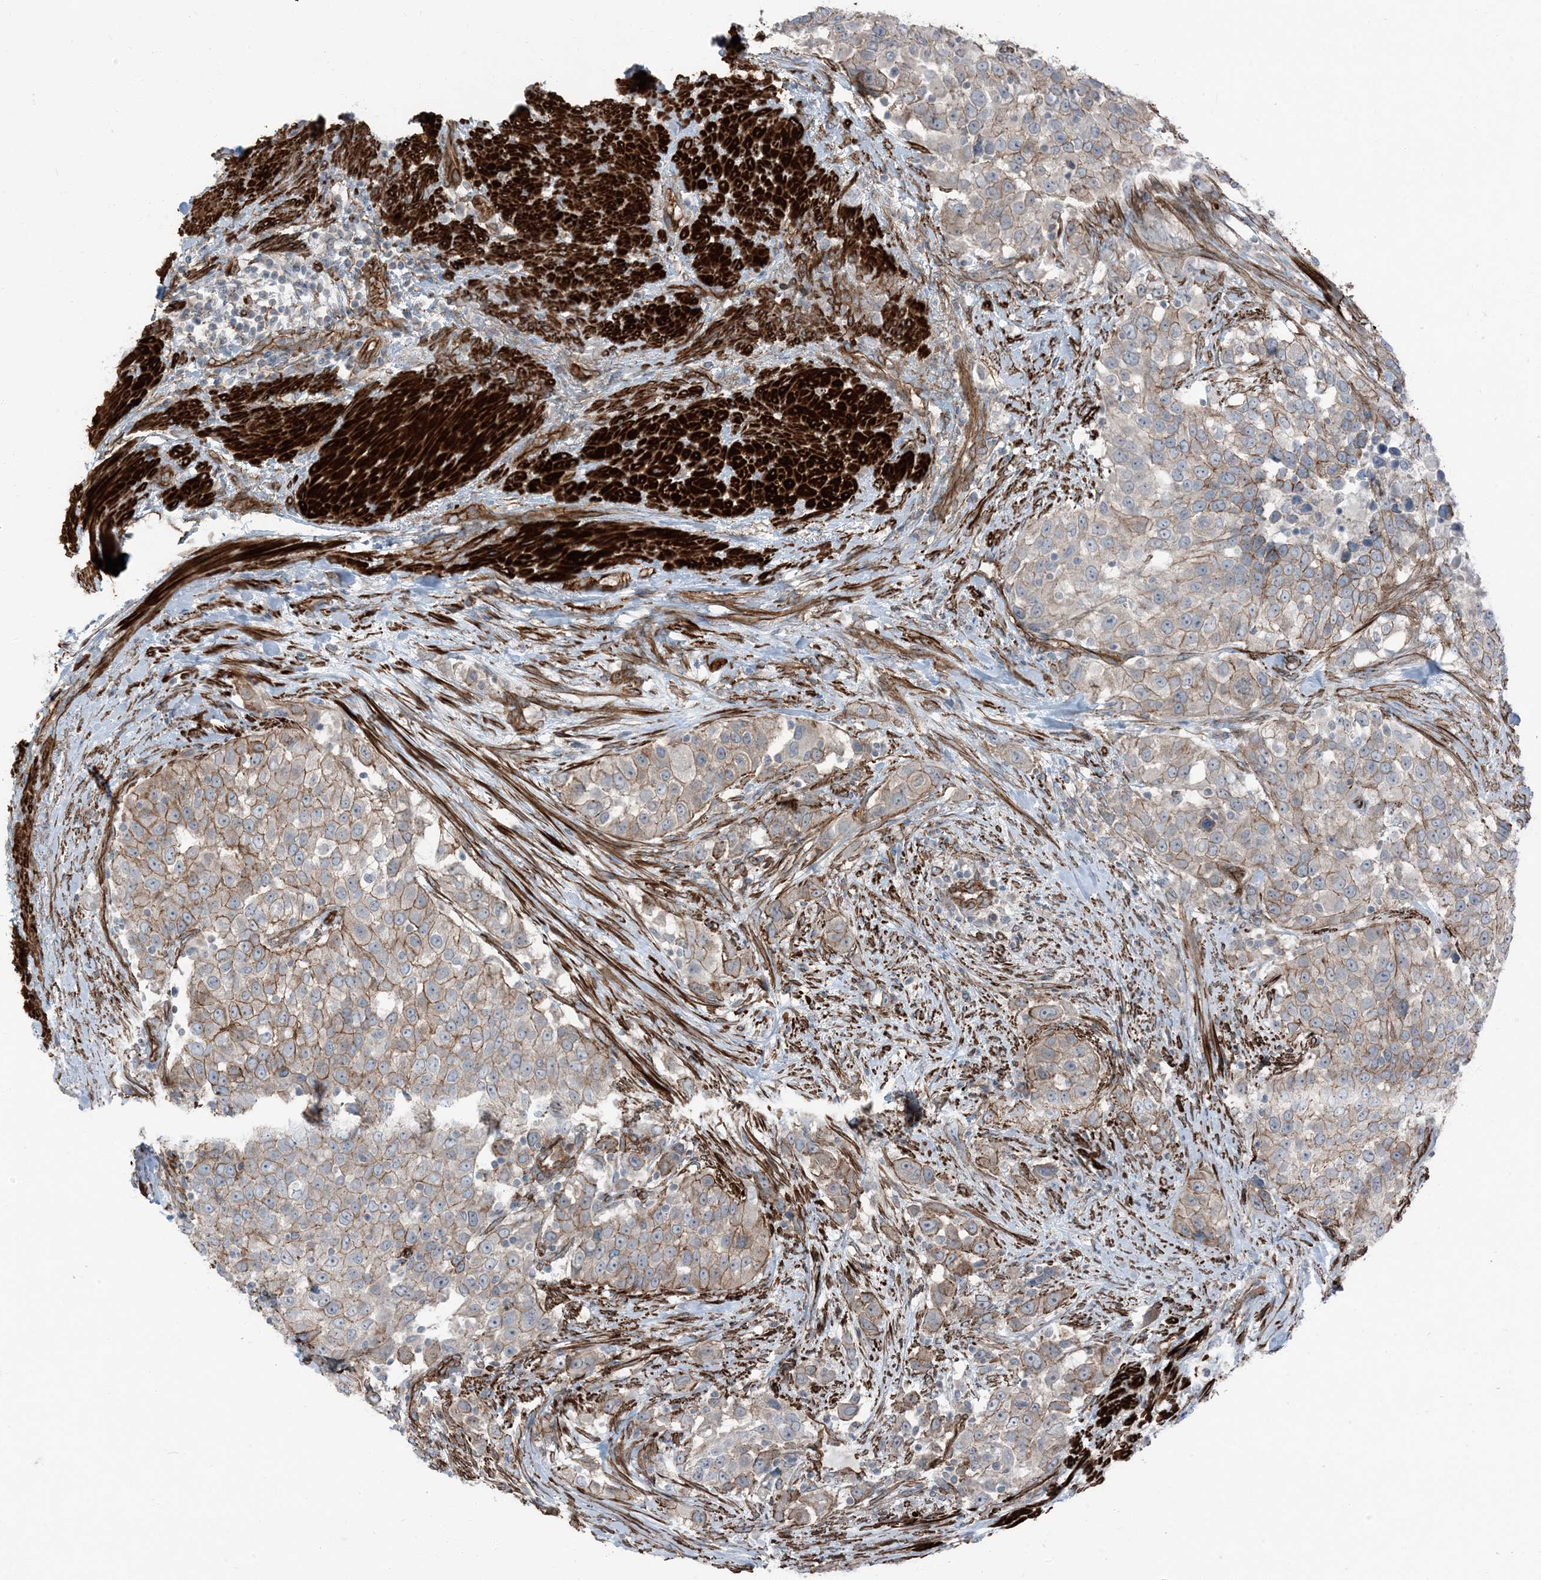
{"staining": {"intensity": "moderate", "quantity": ">75%", "location": "cytoplasmic/membranous"}, "tissue": "urothelial cancer", "cell_type": "Tumor cells", "image_type": "cancer", "snomed": [{"axis": "morphology", "description": "Urothelial carcinoma, High grade"}, {"axis": "topography", "description": "Urinary bladder"}], "caption": "The photomicrograph reveals immunohistochemical staining of urothelial carcinoma (high-grade). There is moderate cytoplasmic/membranous positivity is present in approximately >75% of tumor cells.", "gene": "ZFP90", "patient": {"sex": "female", "age": 80}}